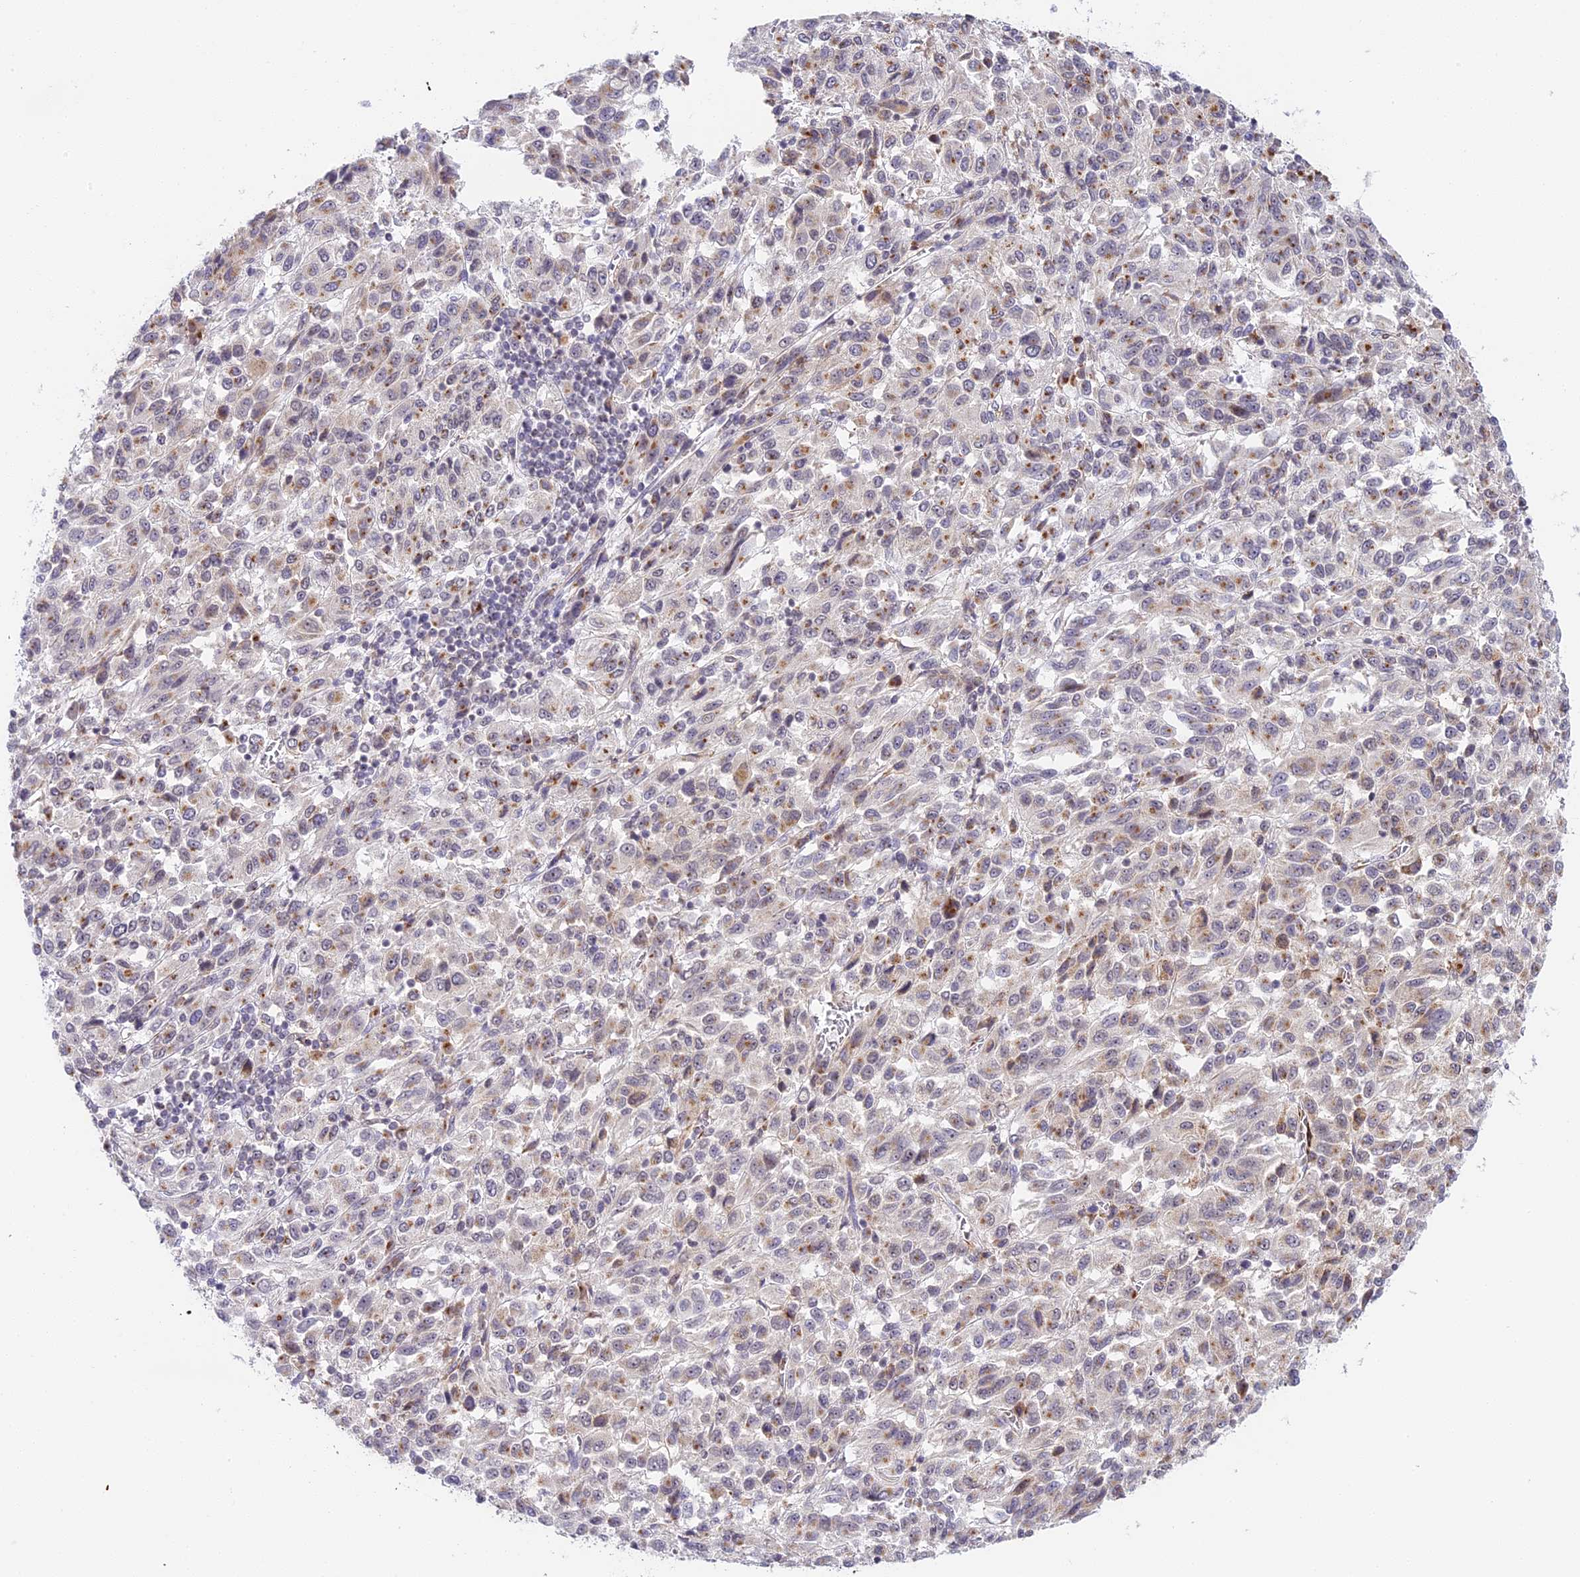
{"staining": {"intensity": "weak", "quantity": "<25%", "location": "cytoplasmic/membranous"}, "tissue": "melanoma", "cell_type": "Tumor cells", "image_type": "cancer", "snomed": [{"axis": "morphology", "description": "Malignant melanoma, Metastatic site"}, {"axis": "topography", "description": "Lung"}], "caption": "The immunohistochemistry (IHC) photomicrograph has no significant expression in tumor cells of melanoma tissue.", "gene": "HEATR5B", "patient": {"sex": "male", "age": 64}}